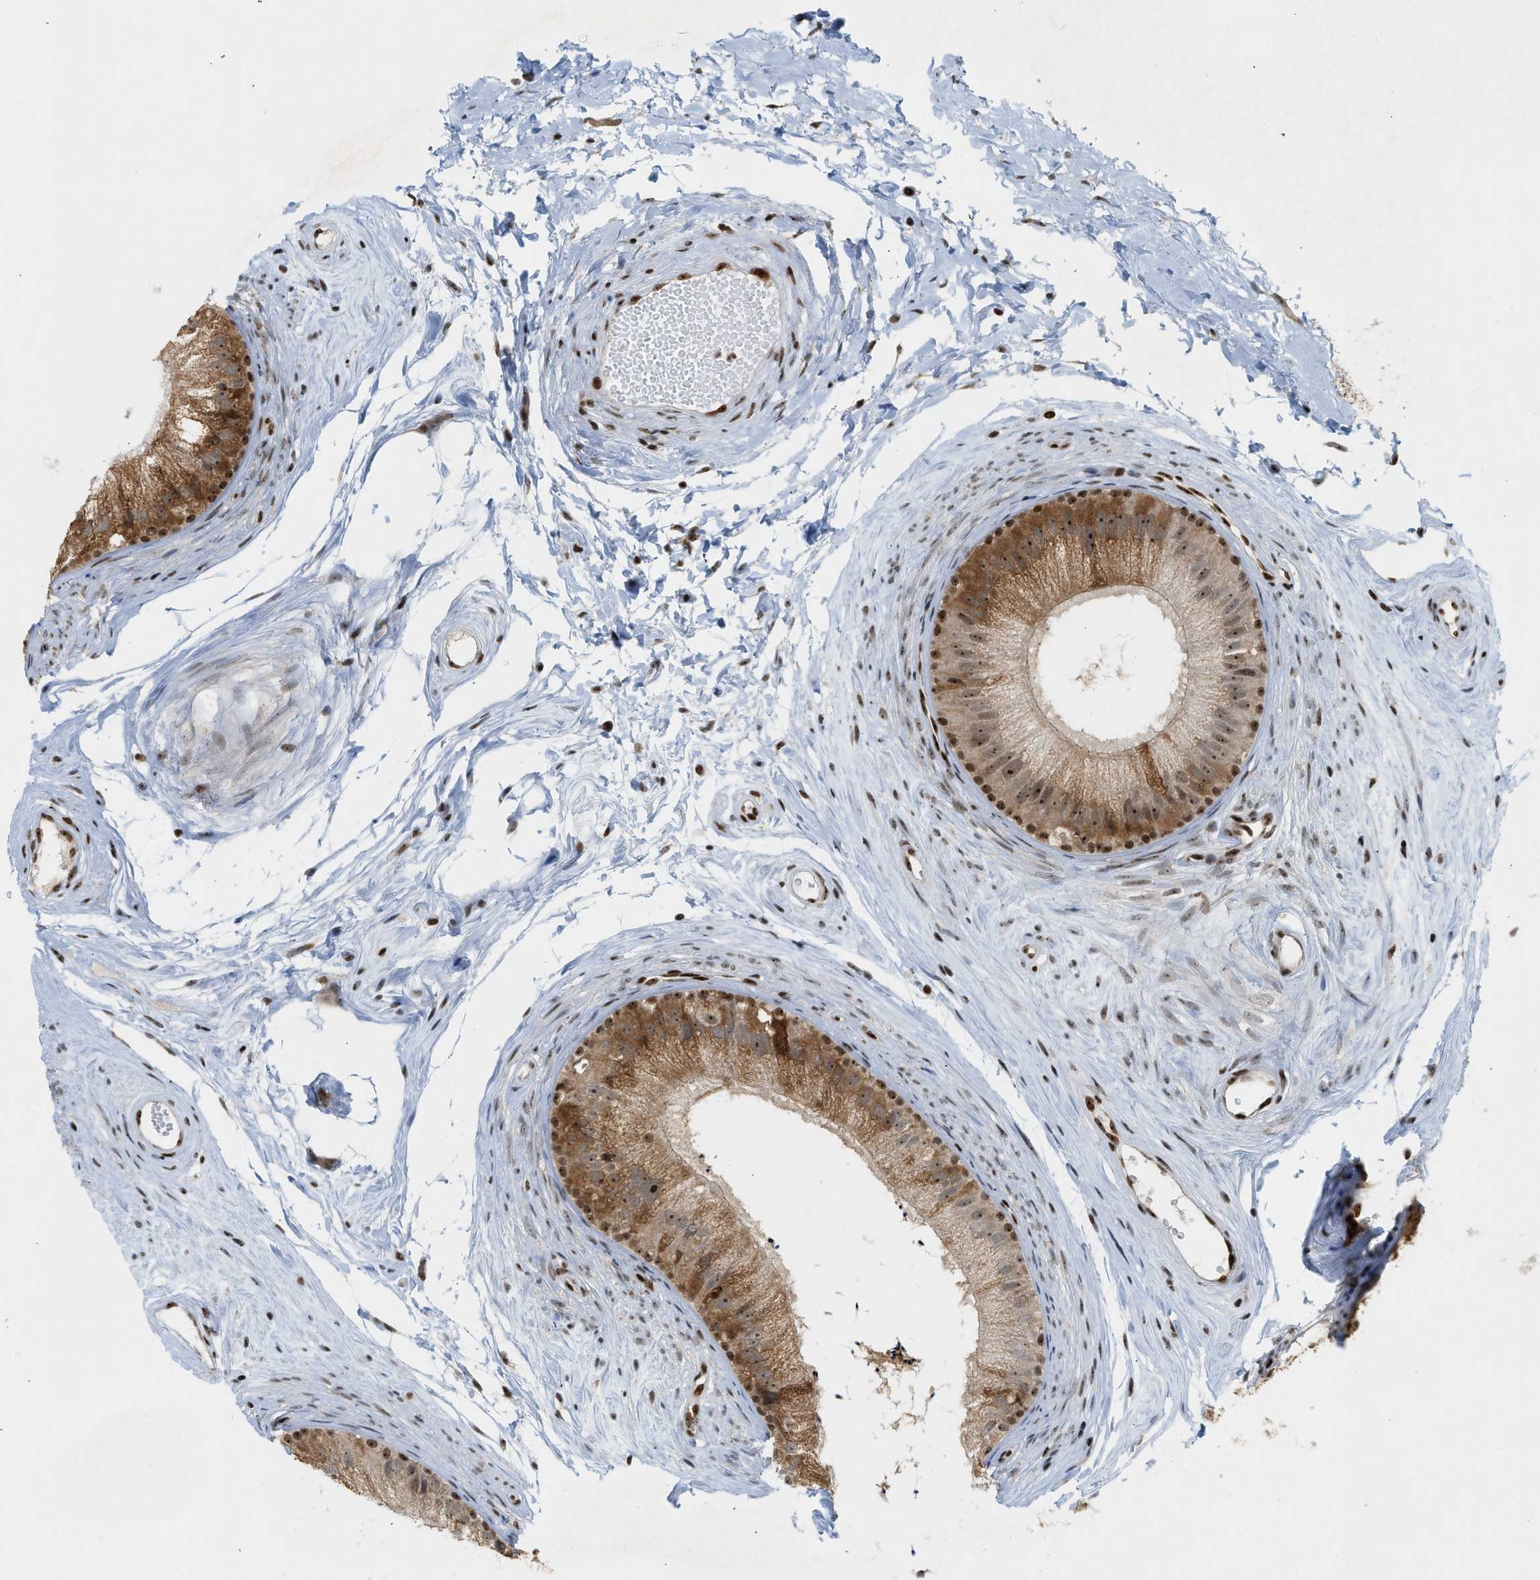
{"staining": {"intensity": "moderate", "quantity": ">75%", "location": "cytoplasmic/membranous,nuclear"}, "tissue": "epididymis", "cell_type": "Glandular cells", "image_type": "normal", "snomed": [{"axis": "morphology", "description": "Normal tissue, NOS"}, {"axis": "topography", "description": "Epididymis"}], "caption": "IHC histopathology image of normal epididymis: human epididymis stained using immunohistochemistry exhibits medium levels of moderate protein expression localized specifically in the cytoplasmic/membranous,nuclear of glandular cells, appearing as a cytoplasmic/membranous,nuclear brown color.", "gene": "ZNF22", "patient": {"sex": "male", "age": 56}}